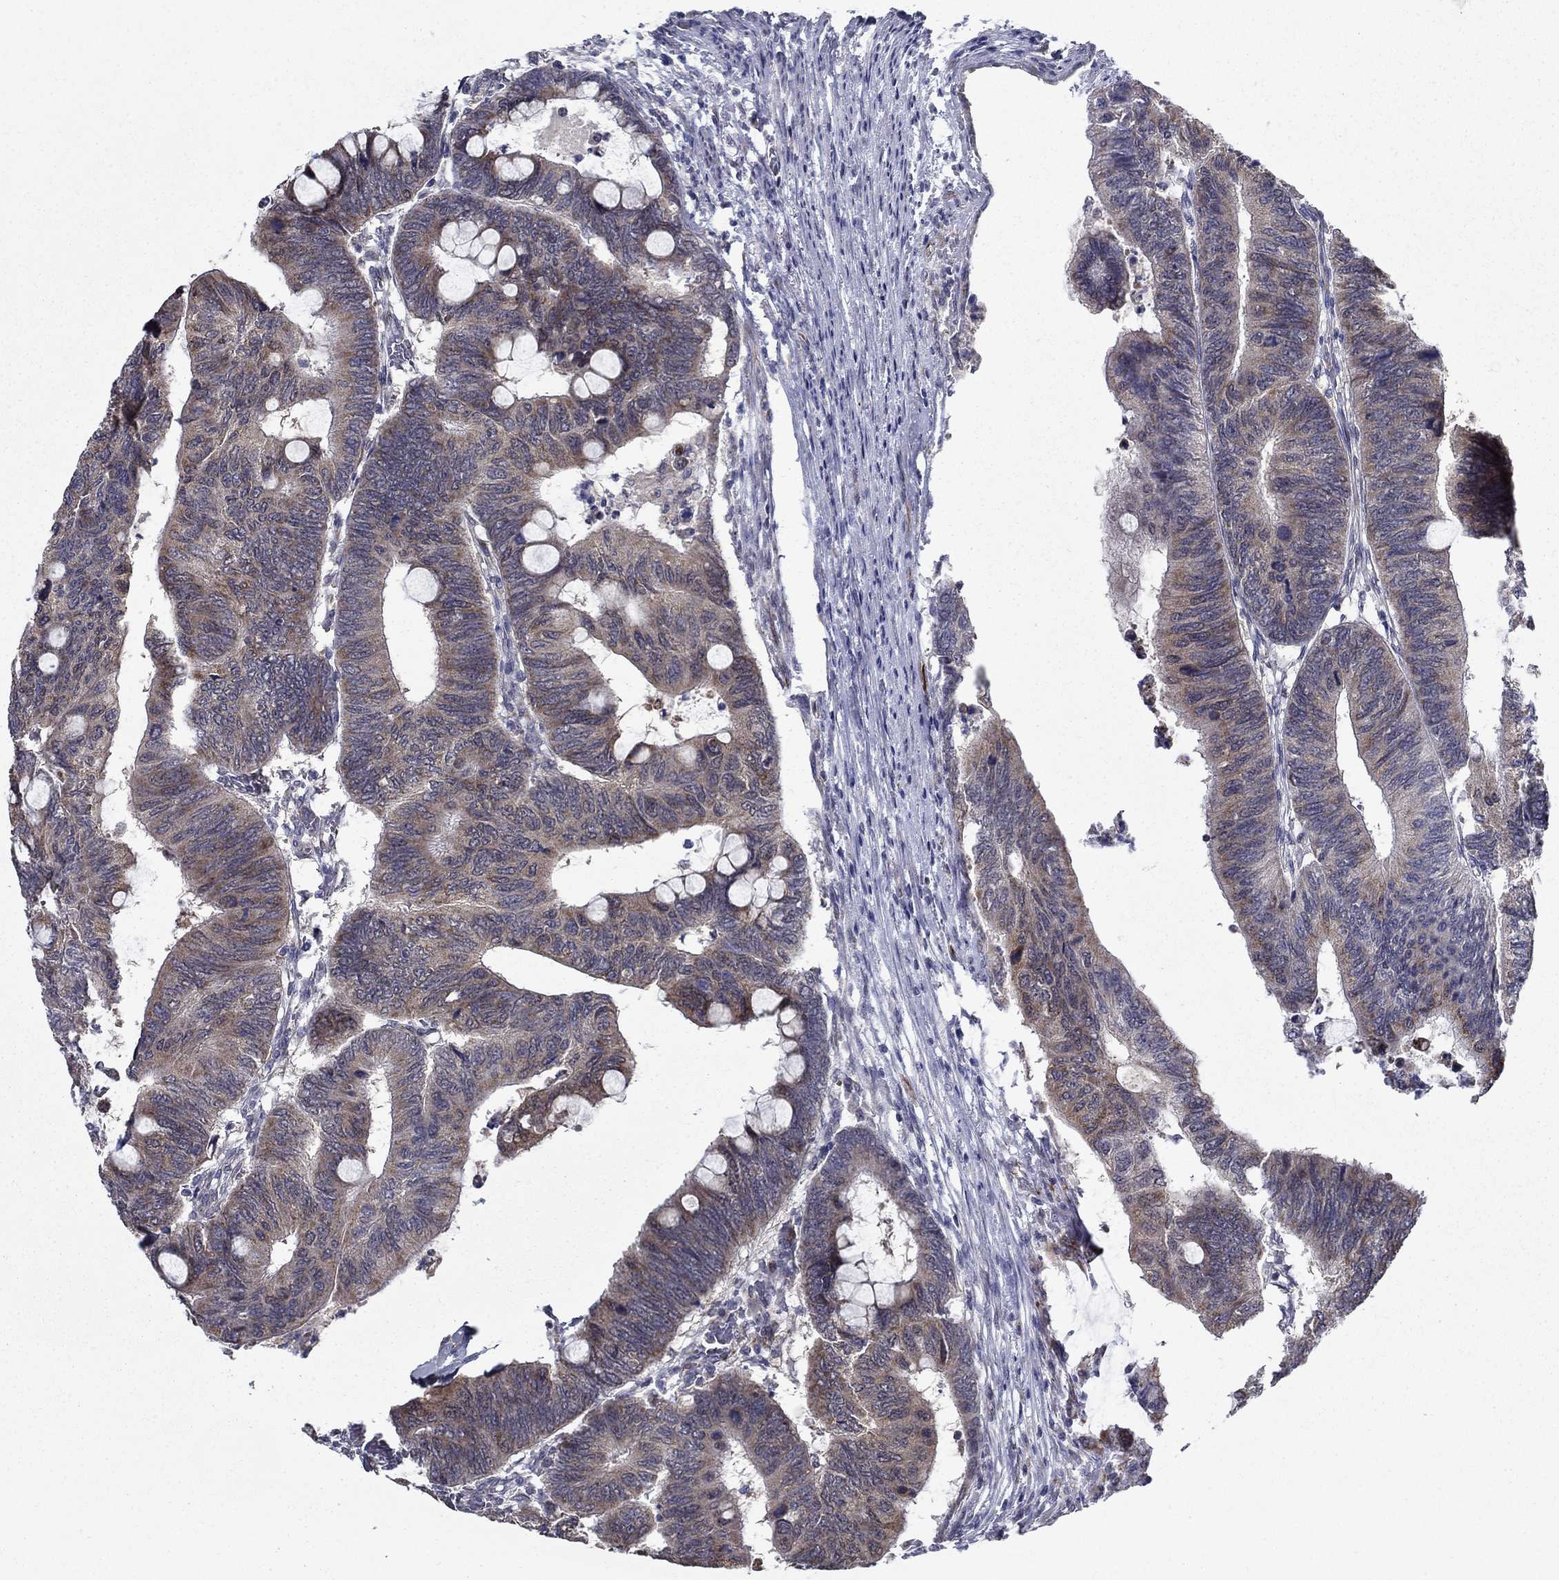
{"staining": {"intensity": "weak", "quantity": "<25%", "location": "cytoplasmic/membranous"}, "tissue": "colorectal cancer", "cell_type": "Tumor cells", "image_type": "cancer", "snomed": [{"axis": "morphology", "description": "Normal tissue, NOS"}, {"axis": "morphology", "description": "Adenocarcinoma, NOS"}, {"axis": "topography", "description": "Rectum"}, {"axis": "topography", "description": "Peripheral nerve tissue"}], "caption": "This is a image of immunohistochemistry staining of adenocarcinoma (colorectal), which shows no staining in tumor cells.", "gene": "LACTB2", "patient": {"sex": "male", "age": 92}}